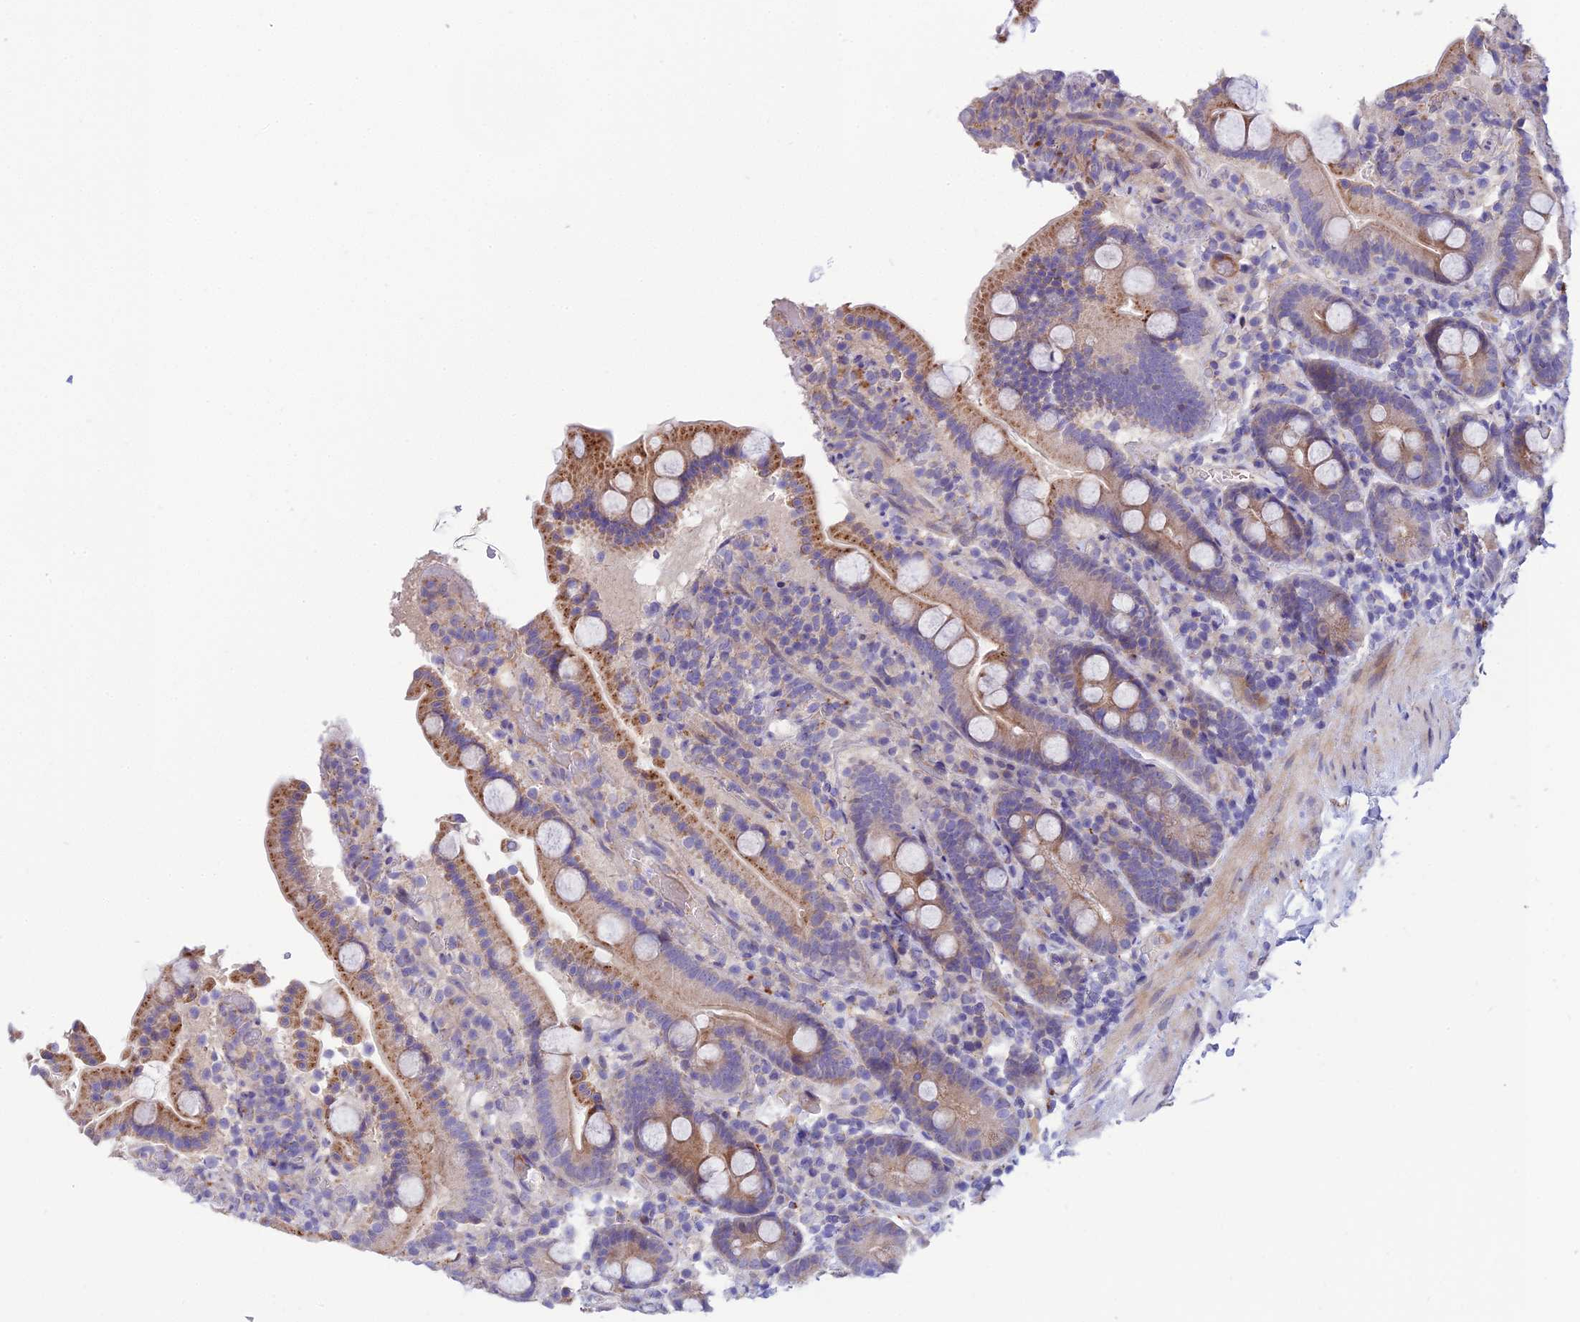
{"staining": {"intensity": "moderate", "quantity": "25%-75%", "location": "cytoplasmic/membranous"}, "tissue": "duodenum", "cell_type": "Glandular cells", "image_type": "normal", "snomed": [{"axis": "morphology", "description": "Normal tissue, NOS"}, {"axis": "topography", "description": "Duodenum"}], "caption": "This image shows IHC staining of normal duodenum, with medium moderate cytoplasmic/membranous positivity in about 25%-75% of glandular cells.", "gene": "CCDC157", "patient": {"sex": "male", "age": 55}}